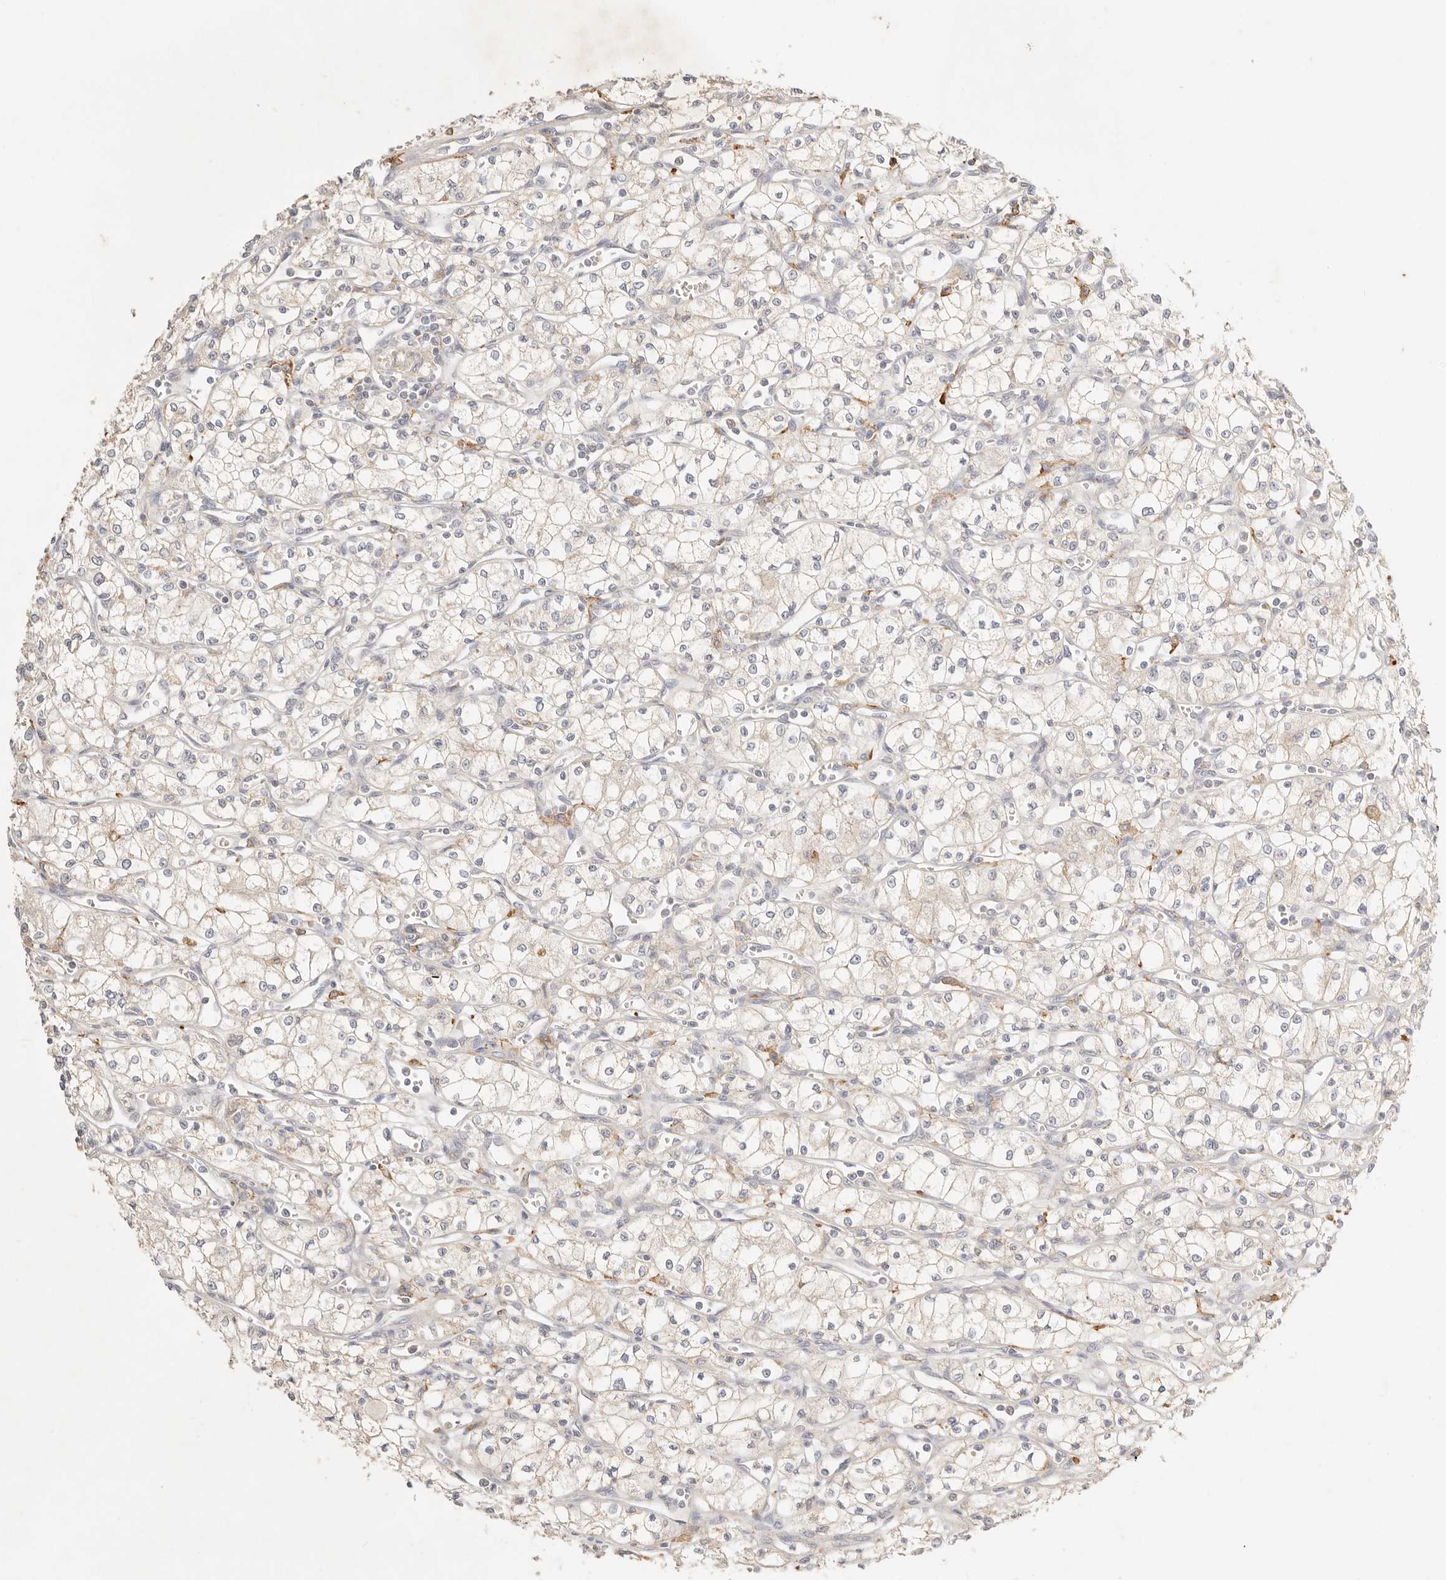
{"staining": {"intensity": "negative", "quantity": "none", "location": "none"}, "tissue": "renal cancer", "cell_type": "Tumor cells", "image_type": "cancer", "snomed": [{"axis": "morphology", "description": "Adenocarcinoma, NOS"}, {"axis": "topography", "description": "Kidney"}], "caption": "Immunohistochemistry of adenocarcinoma (renal) reveals no expression in tumor cells.", "gene": "HK2", "patient": {"sex": "male", "age": 59}}